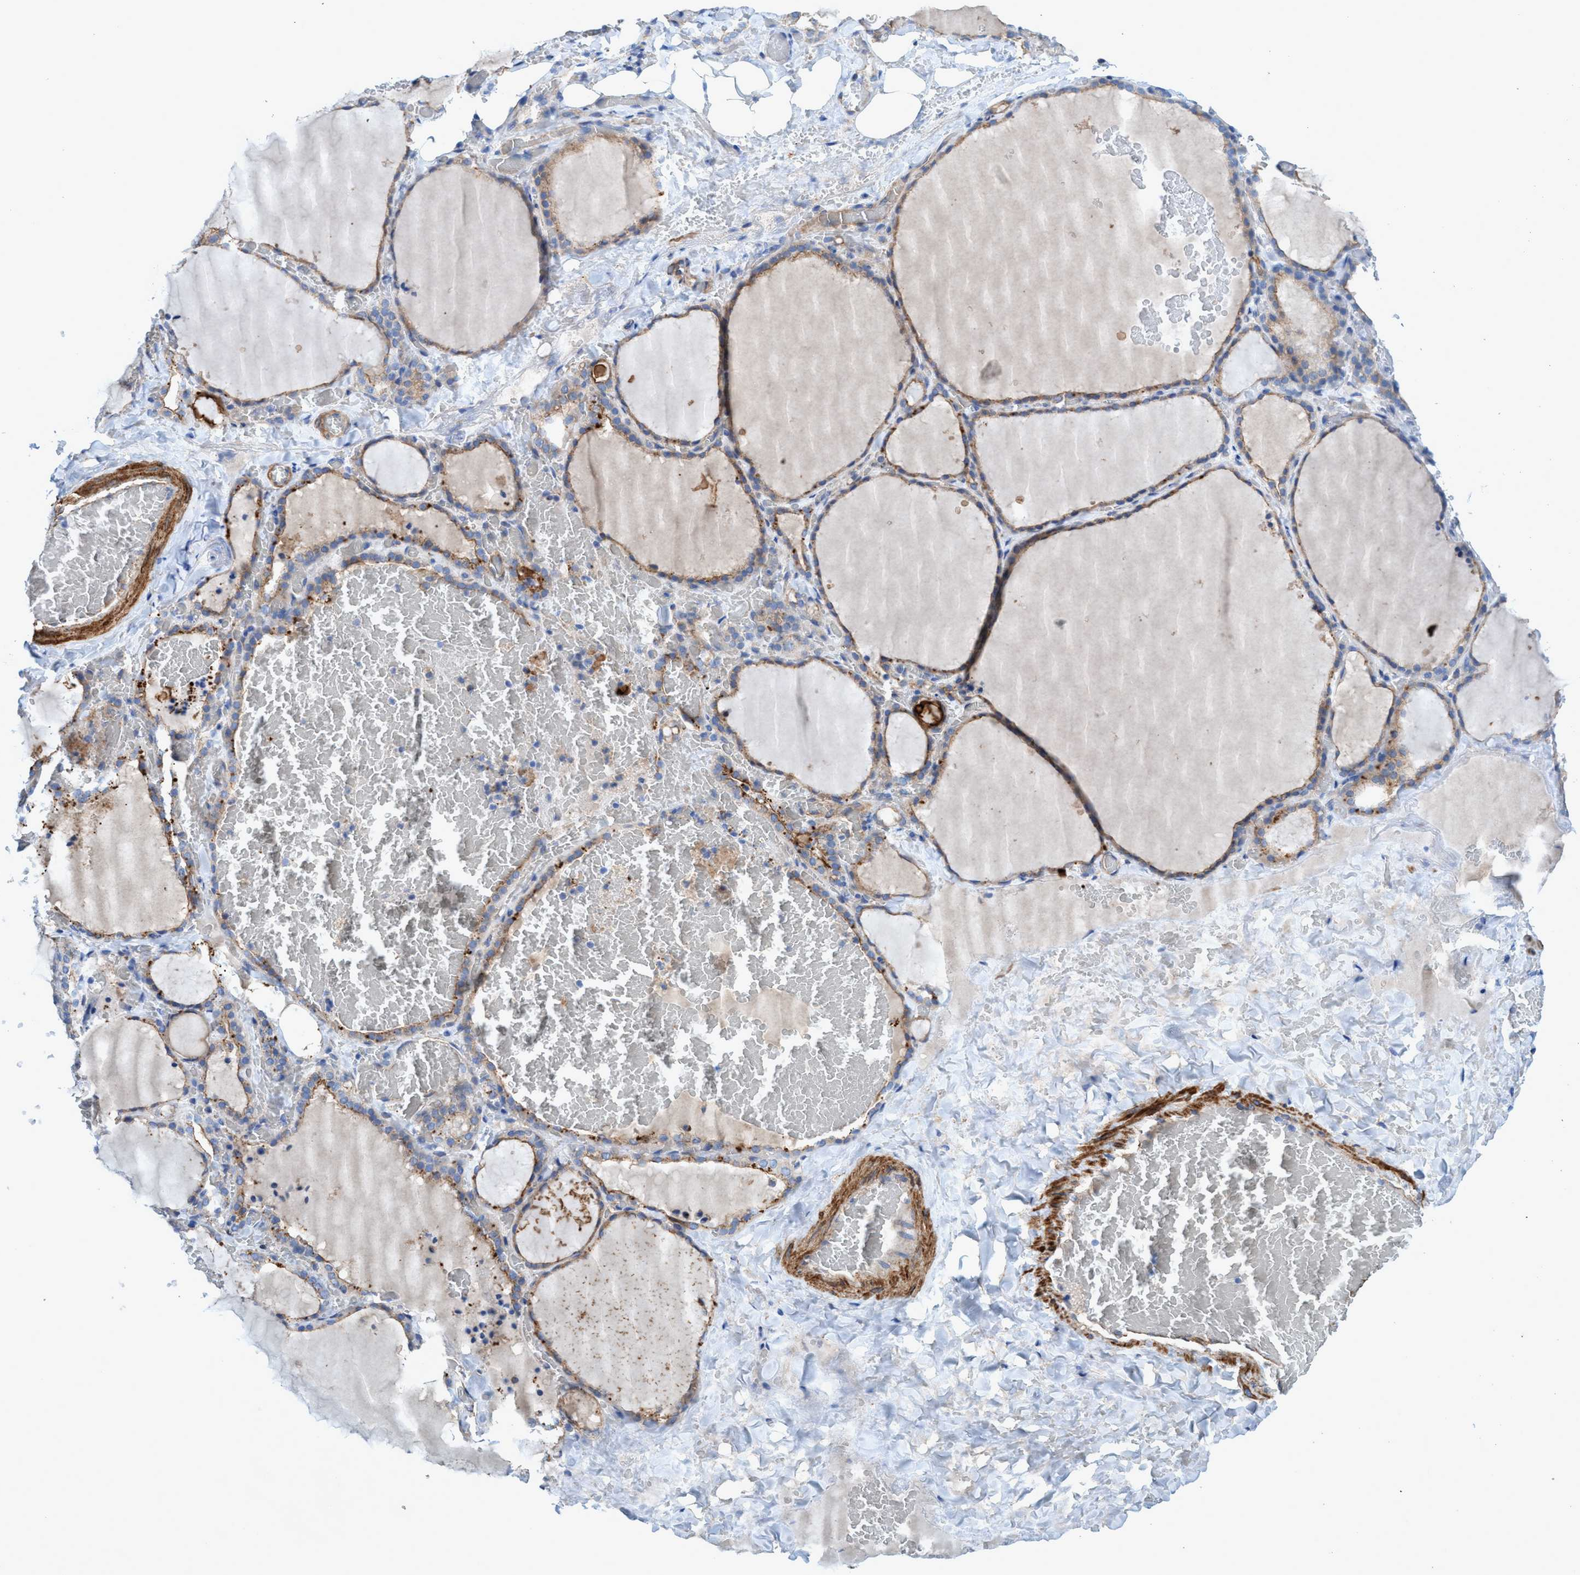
{"staining": {"intensity": "moderate", "quantity": ">75%", "location": "cytoplasmic/membranous"}, "tissue": "thyroid gland", "cell_type": "Glandular cells", "image_type": "normal", "snomed": [{"axis": "morphology", "description": "Normal tissue, NOS"}, {"axis": "topography", "description": "Thyroid gland"}], "caption": "Immunohistochemical staining of unremarkable thyroid gland displays moderate cytoplasmic/membranous protein staining in about >75% of glandular cells. (brown staining indicates protein expression, while blue staining denotes nuclei).", "gene": "GULP1", "patient": {"sex": "female", "age": 22}}